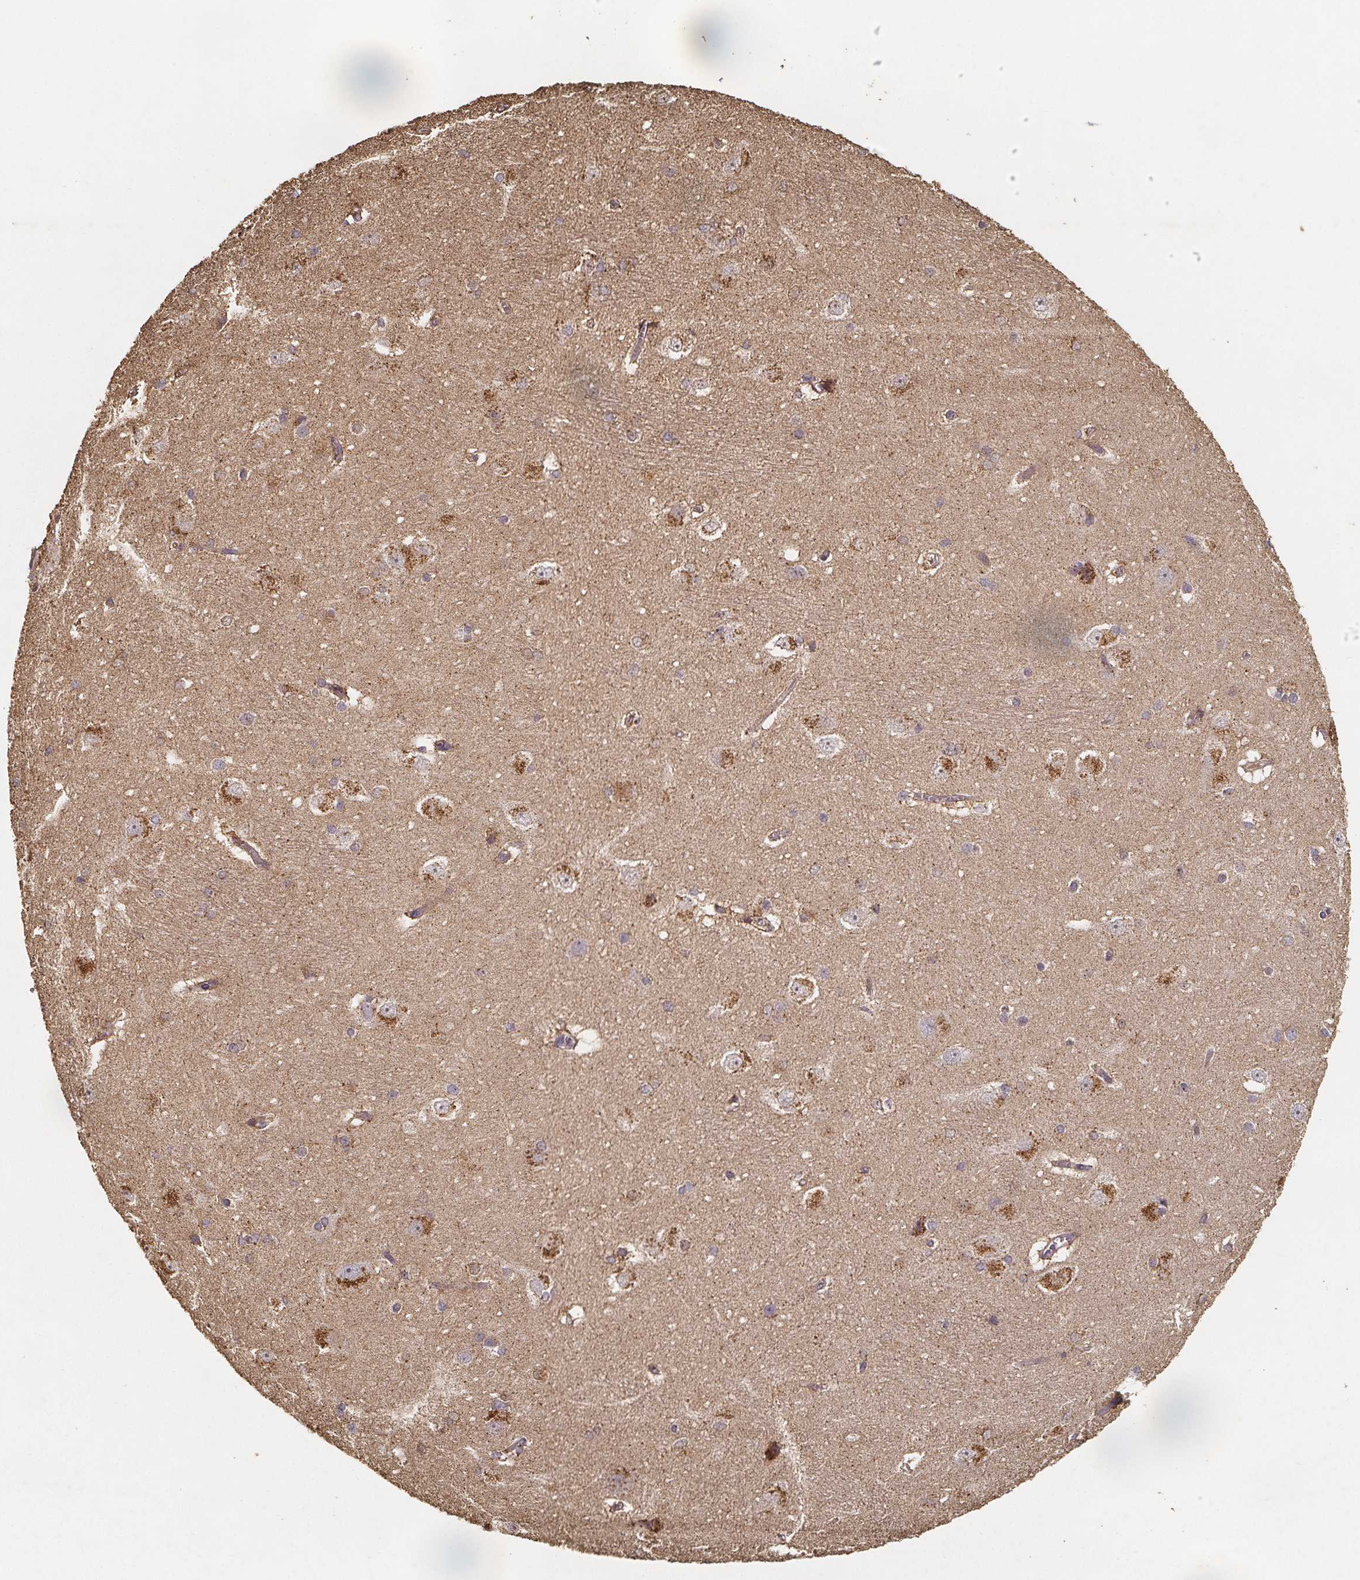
{"staining": {"intensity": "negative", "quantity": "none", "location": "none"}, "tissue": "hippocampus", "cell_type": "Glial cells", "image_type": "normal", "snomed": [{"axis": "morphology", "description": "Normal tissue, NOS"}, {"axis": "topography", "description": "Cerebral cortex"}, {"axis": "topography", "description": "Hippocampus"}], "caption": "This is an immunohistochemistry micrograph of benign hippocampus. There is no expression in glial cells.", "gene": "ZNF879", "patient": {"sex": "female", "age": 19}}